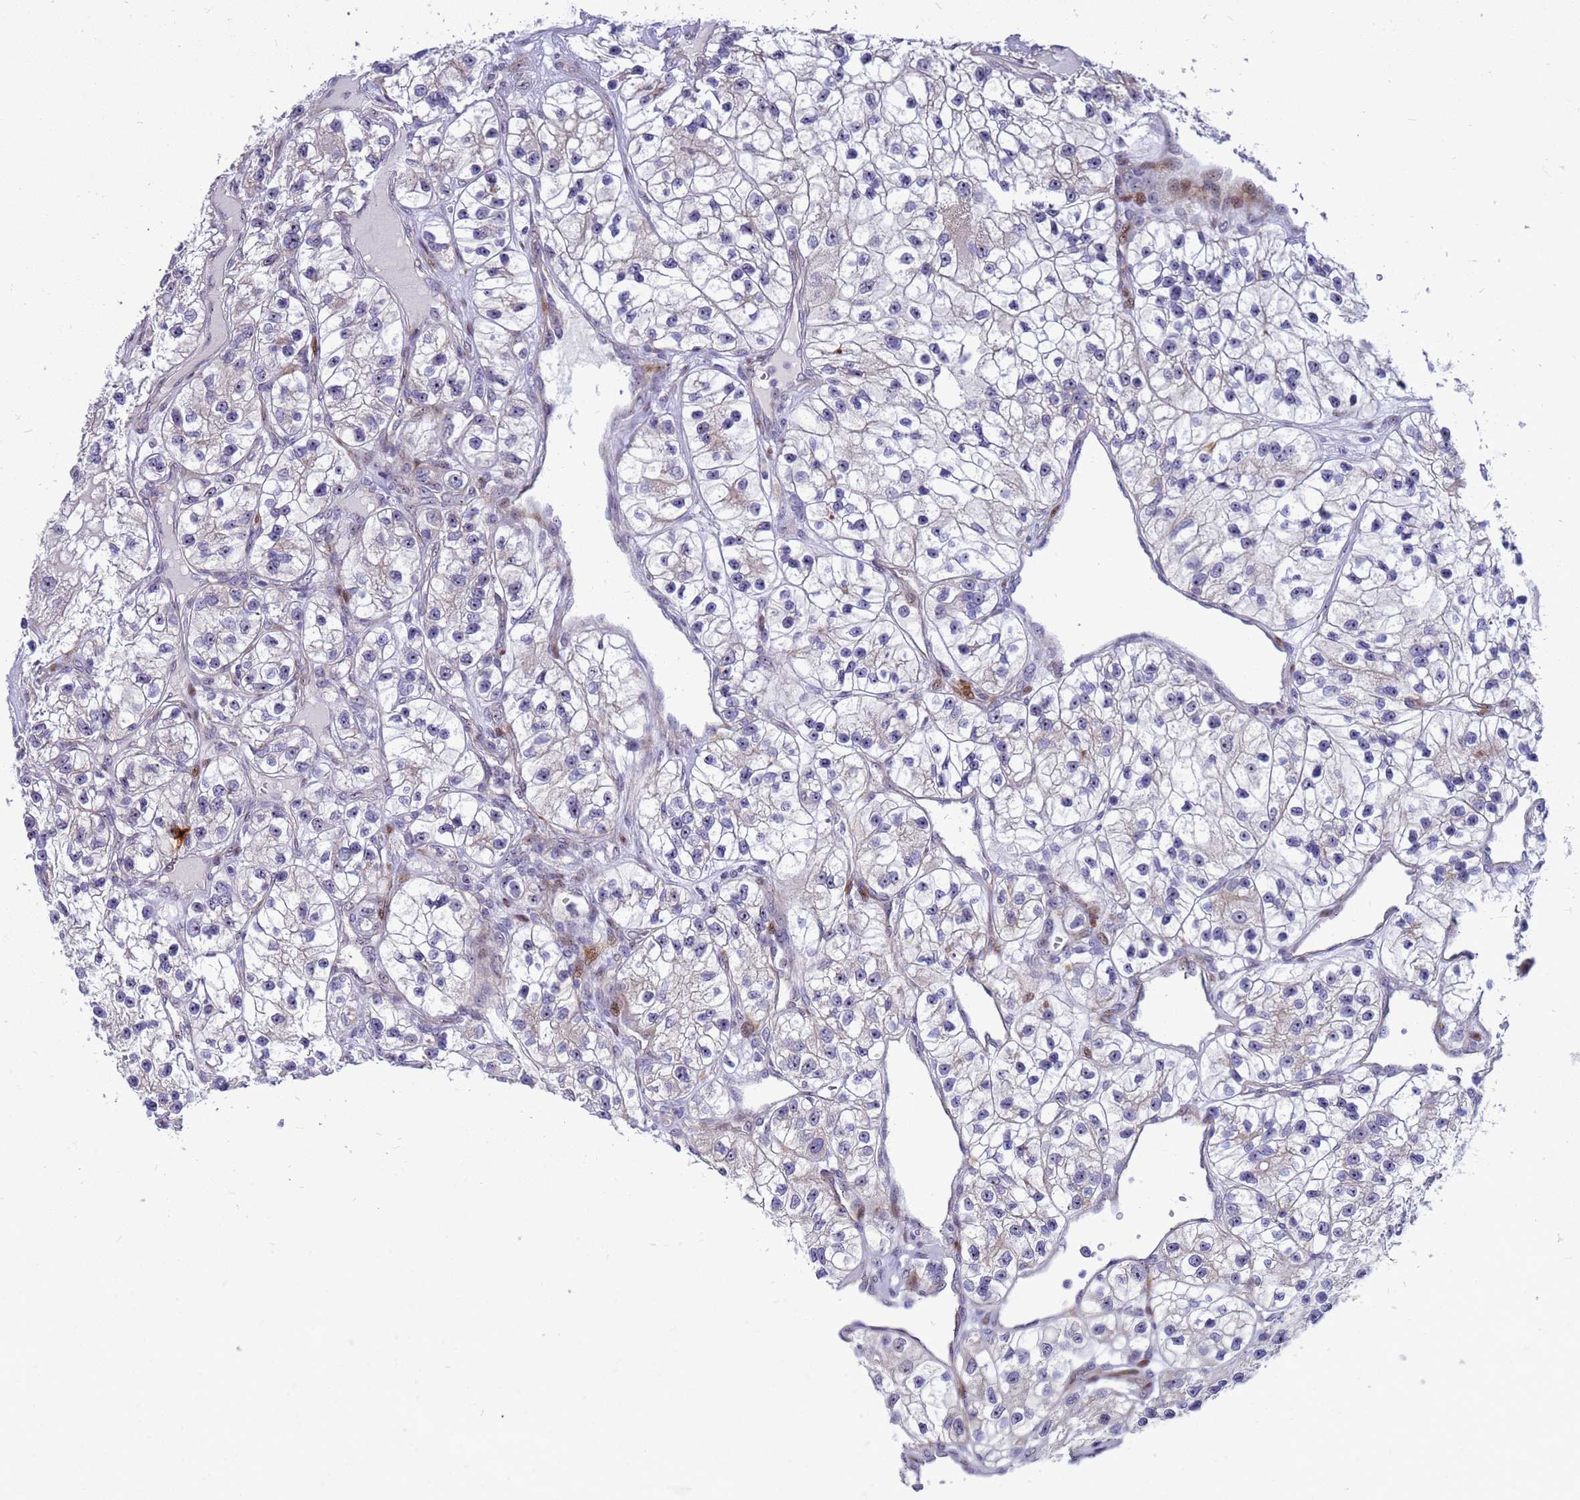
{"staining": {"intensity": "negative", "quantity": "none", "location": "none"}, "tissue": "renal cancer", "cell_type": "Tumor cells", "image_type": "cancer", "snomed": [{"axis": "morphology", "description": "Adenocarcinoma, NOS"}, {"axis": "topography", "description": "Kidney"}], "caption": "Renal cancer (adenocarcinoma) was stained to show a protein in brown. There is no significant expression in tumor cells.", "gene": "RSPO1", "patient": {"sex": "female", "age": 57}}